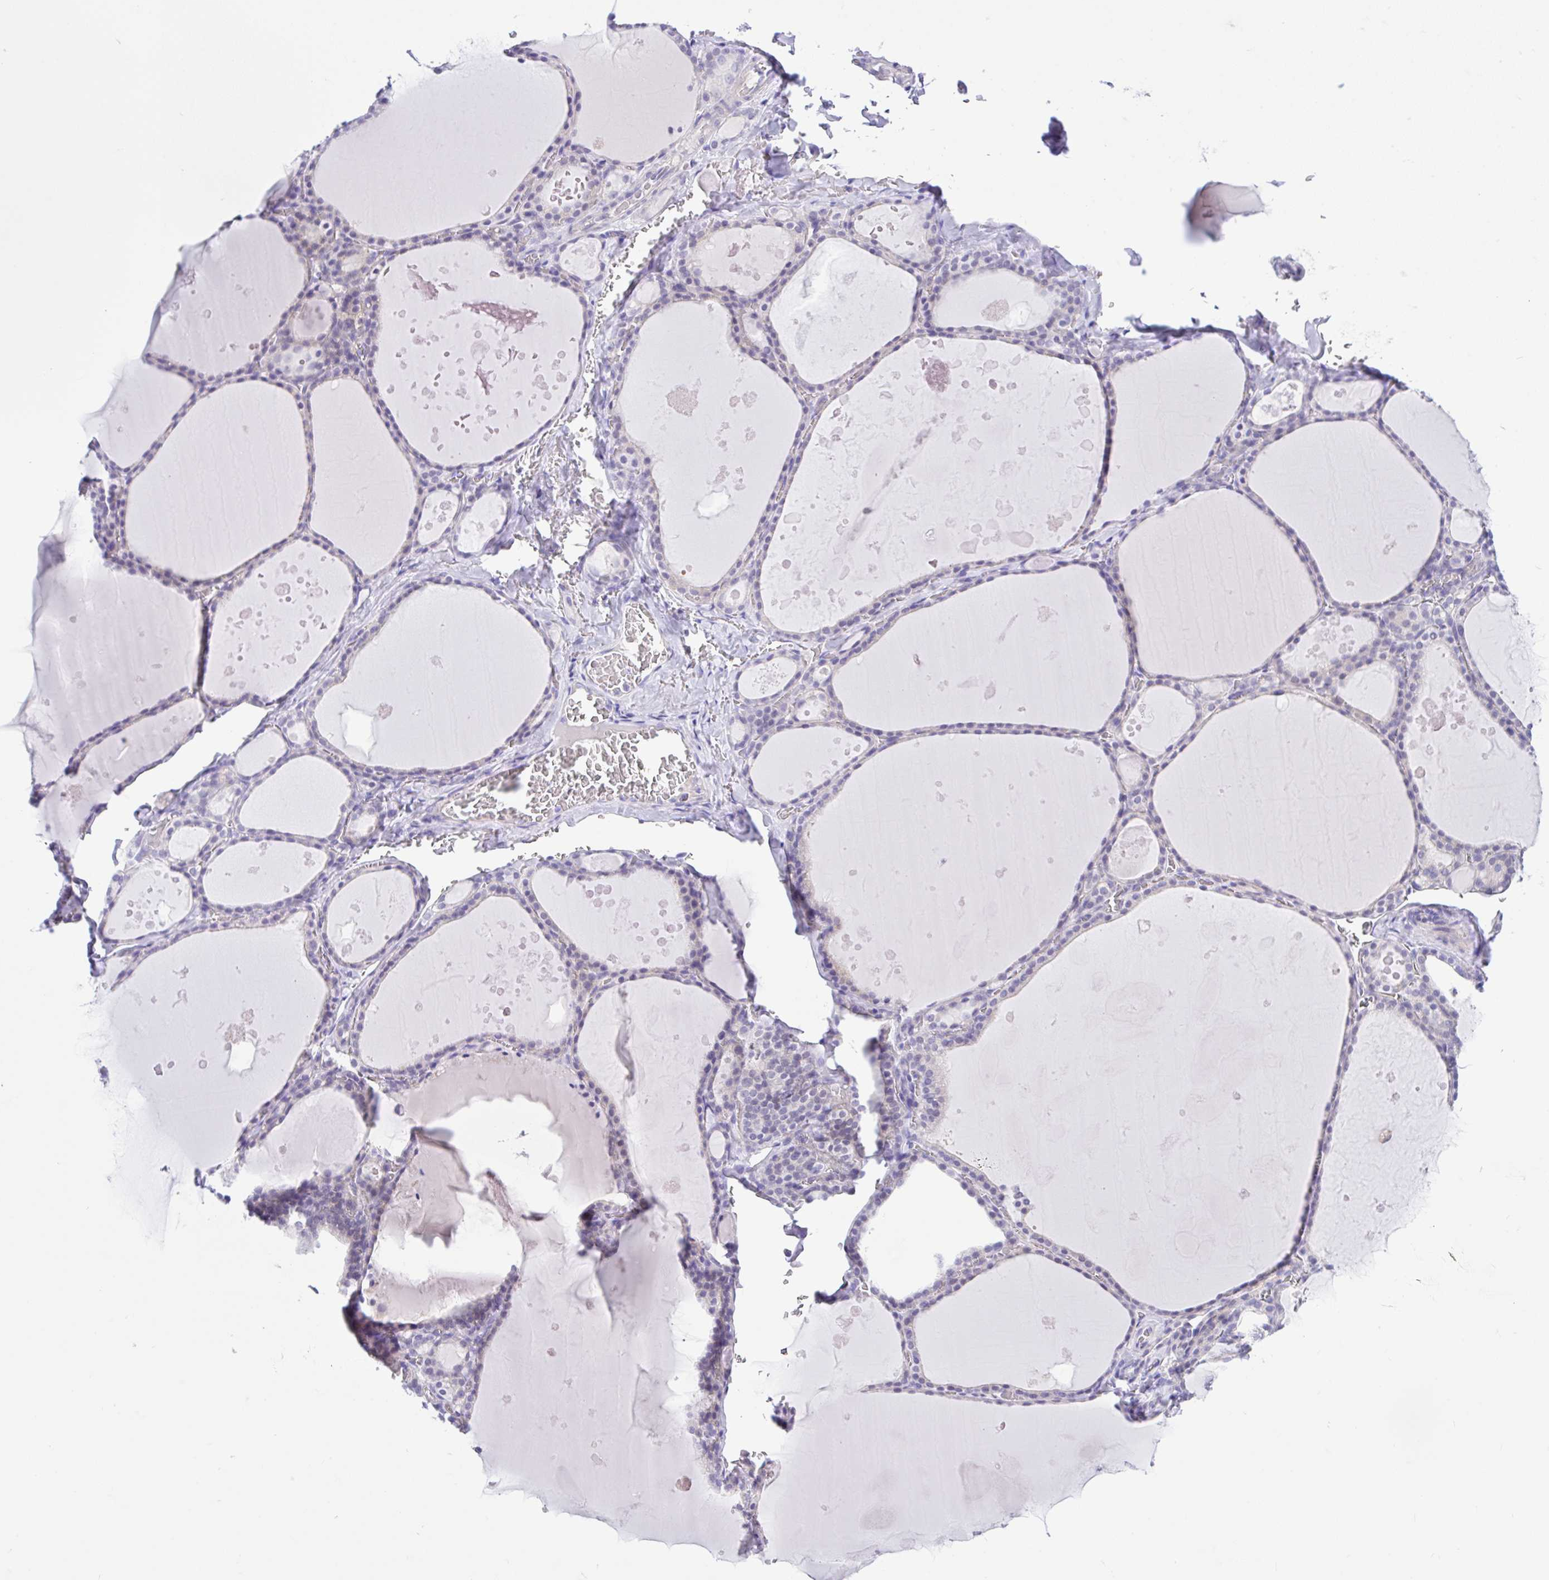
{"staining": {"intensity": "negative", "quantity": "none", "location": "none"}, "tissue": "thyroid gland", "cell_type": "Glandular cells", "image_type": "normal", "snomed": [{"axis": "morphology", "description": "Normal tissue, NOS"}, {"axis": "topography", "description": "Thyroid gland"}], "caption": "Thyroid gland was stained to show a protein in brown. There is no significant staining in glandular cells. (Brightfield microscopy of DAB IHC at high magnification).", "gene": "ANO4", "patient": {"sex": "male", "age": 56}}